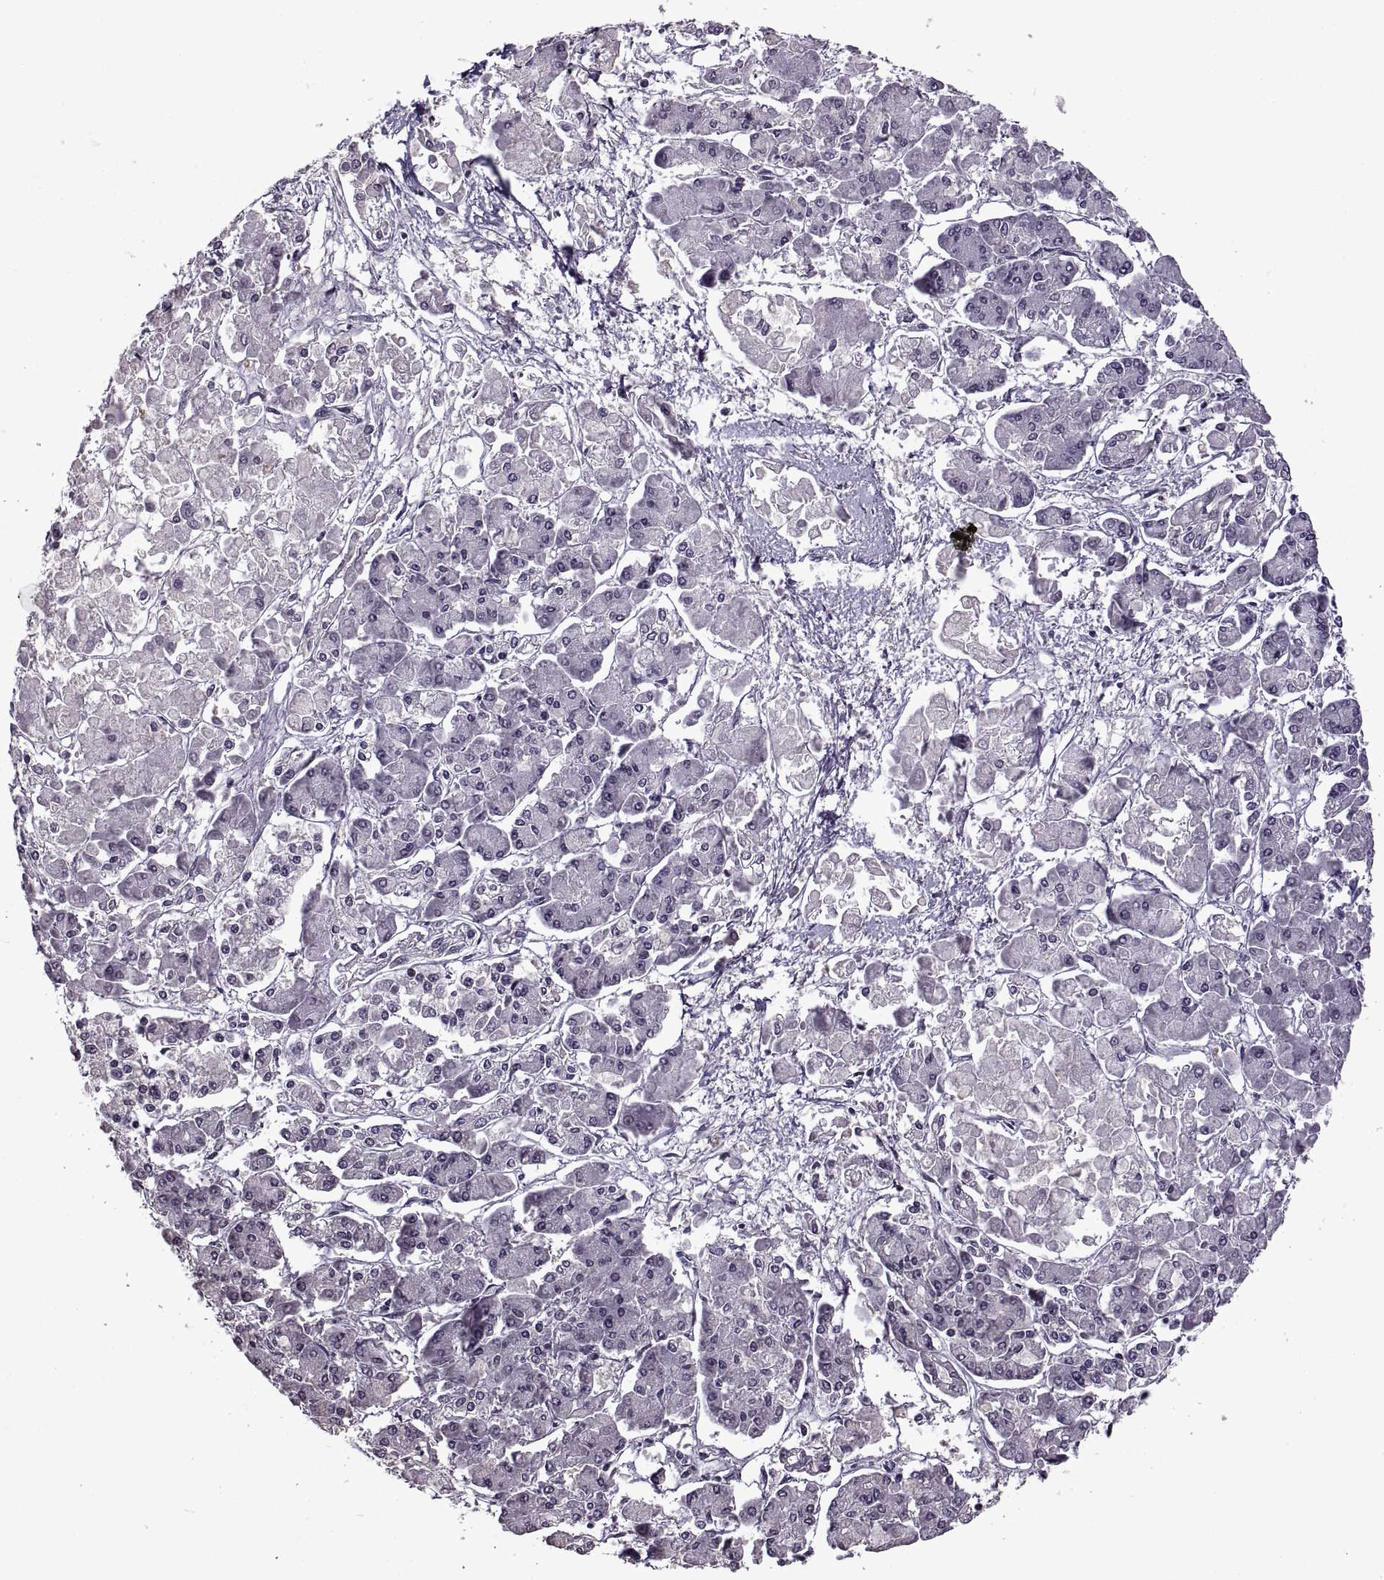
{"staining": {"intensity": "negative", "quantity": "none", "location": "none"}, "tissue": "pancreatic cancer", "cell_type": "Tumor cells", "image_type": "cancer", "snomed": [{"axis": "morphology", "description": "Adenocarcinoma, NOS"}, {"axis": "topography", "description": "Pancreas"}], "caption": "Pancreatic cancer was stained to show a protein in brown. There is no significant staining in tumor cells.", "gene": "INTS3", "patient": {"sex": "male", "age": 85}}